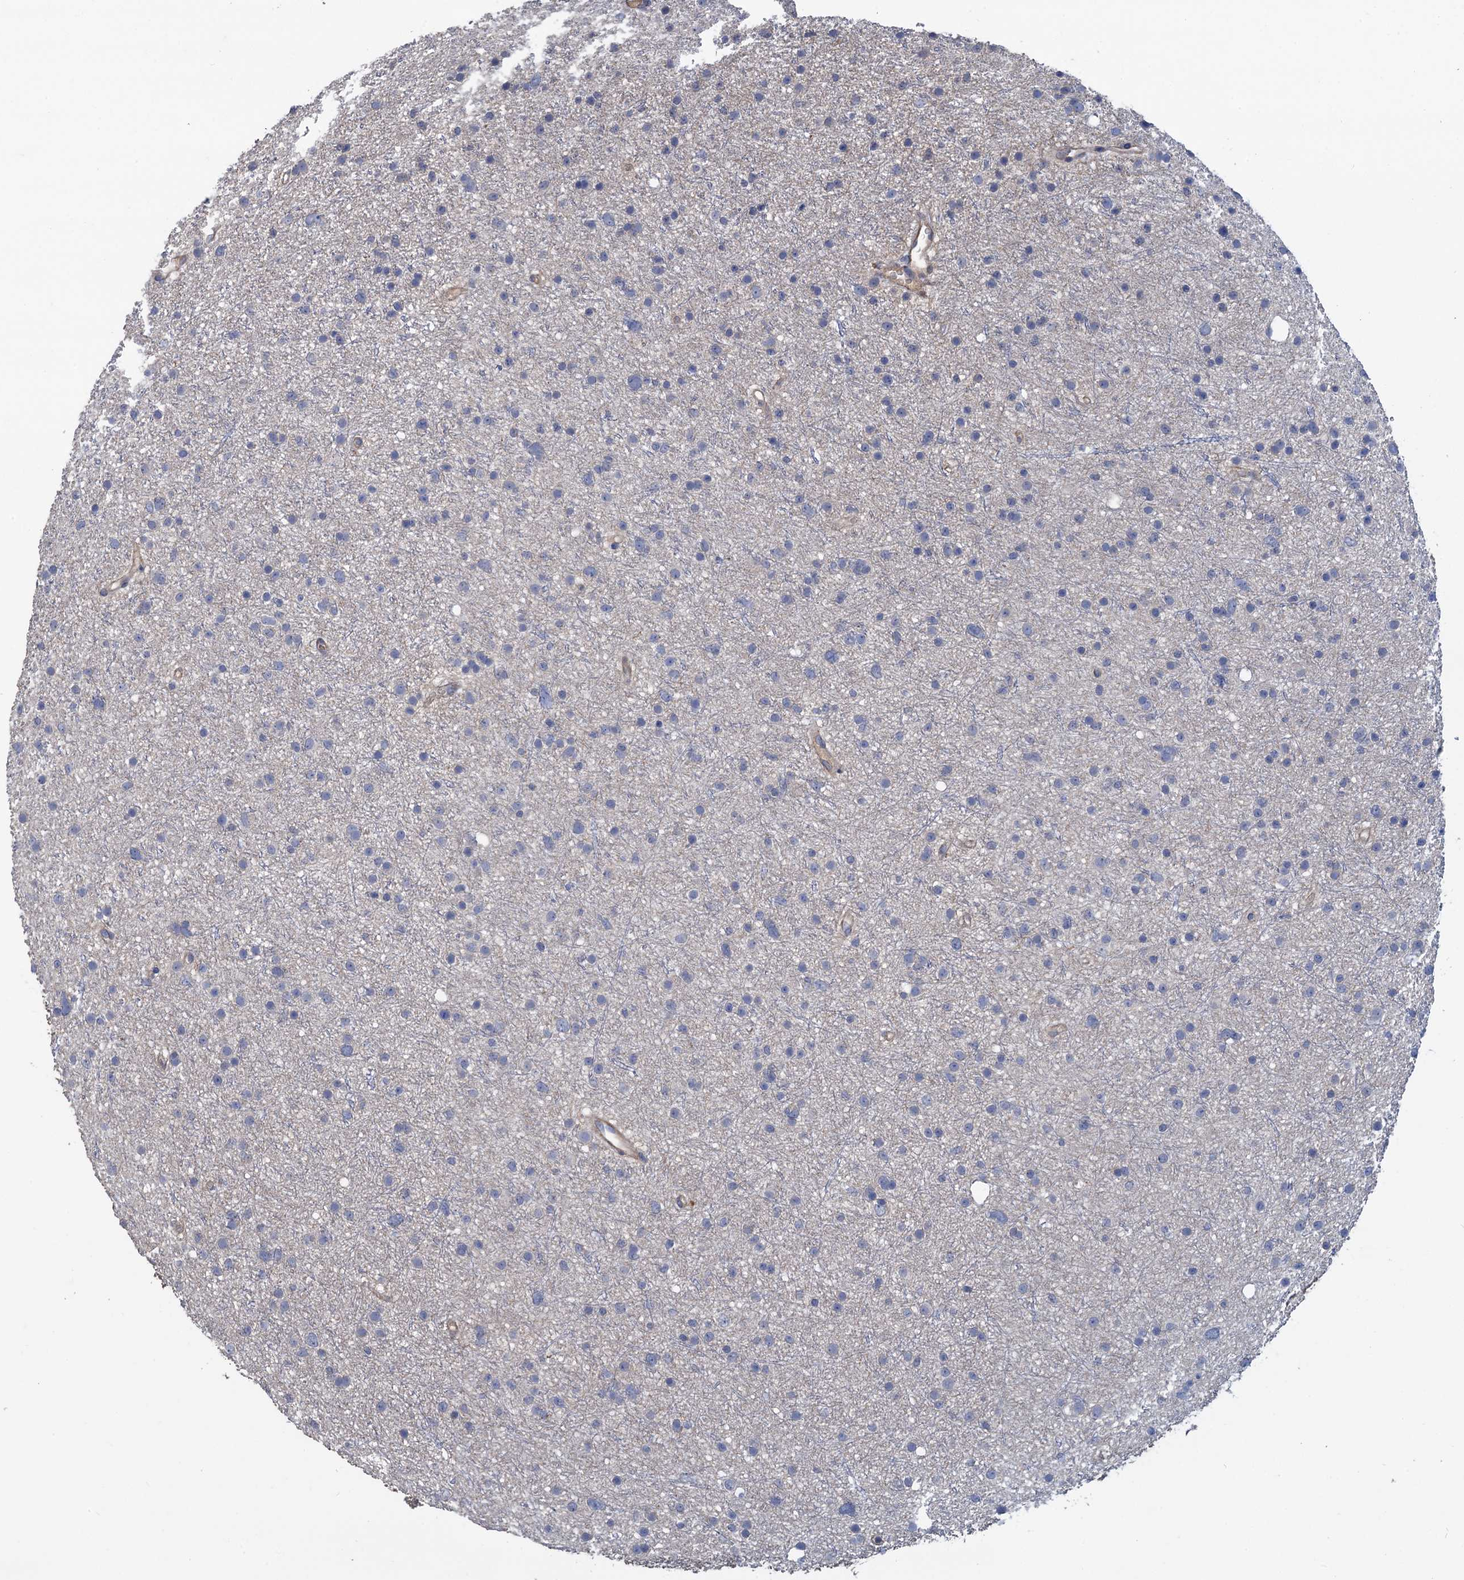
{"staining": {"intensity": "negative", "quantity": "none", "location": "none"}, "tissue": "glioma", "cell_type": "Tumor cells", "image_type": "cancer", "snomed": [{"axis": "morphology", "description": "Glioma, malignant, Low grade"}, {"axis": "topography", "description": "Cerebral cortex"}], "caption": "High magnification brightfield microscopy of malignant low-grade glioma stained with DAB (3,3'-diaminobenzidine) (brown) and counterstained with hematoxylin (blue): tumor cells show no significant positivity.", "gene": "SMCO3", "patient": {"sex": "female", "age": 39}}